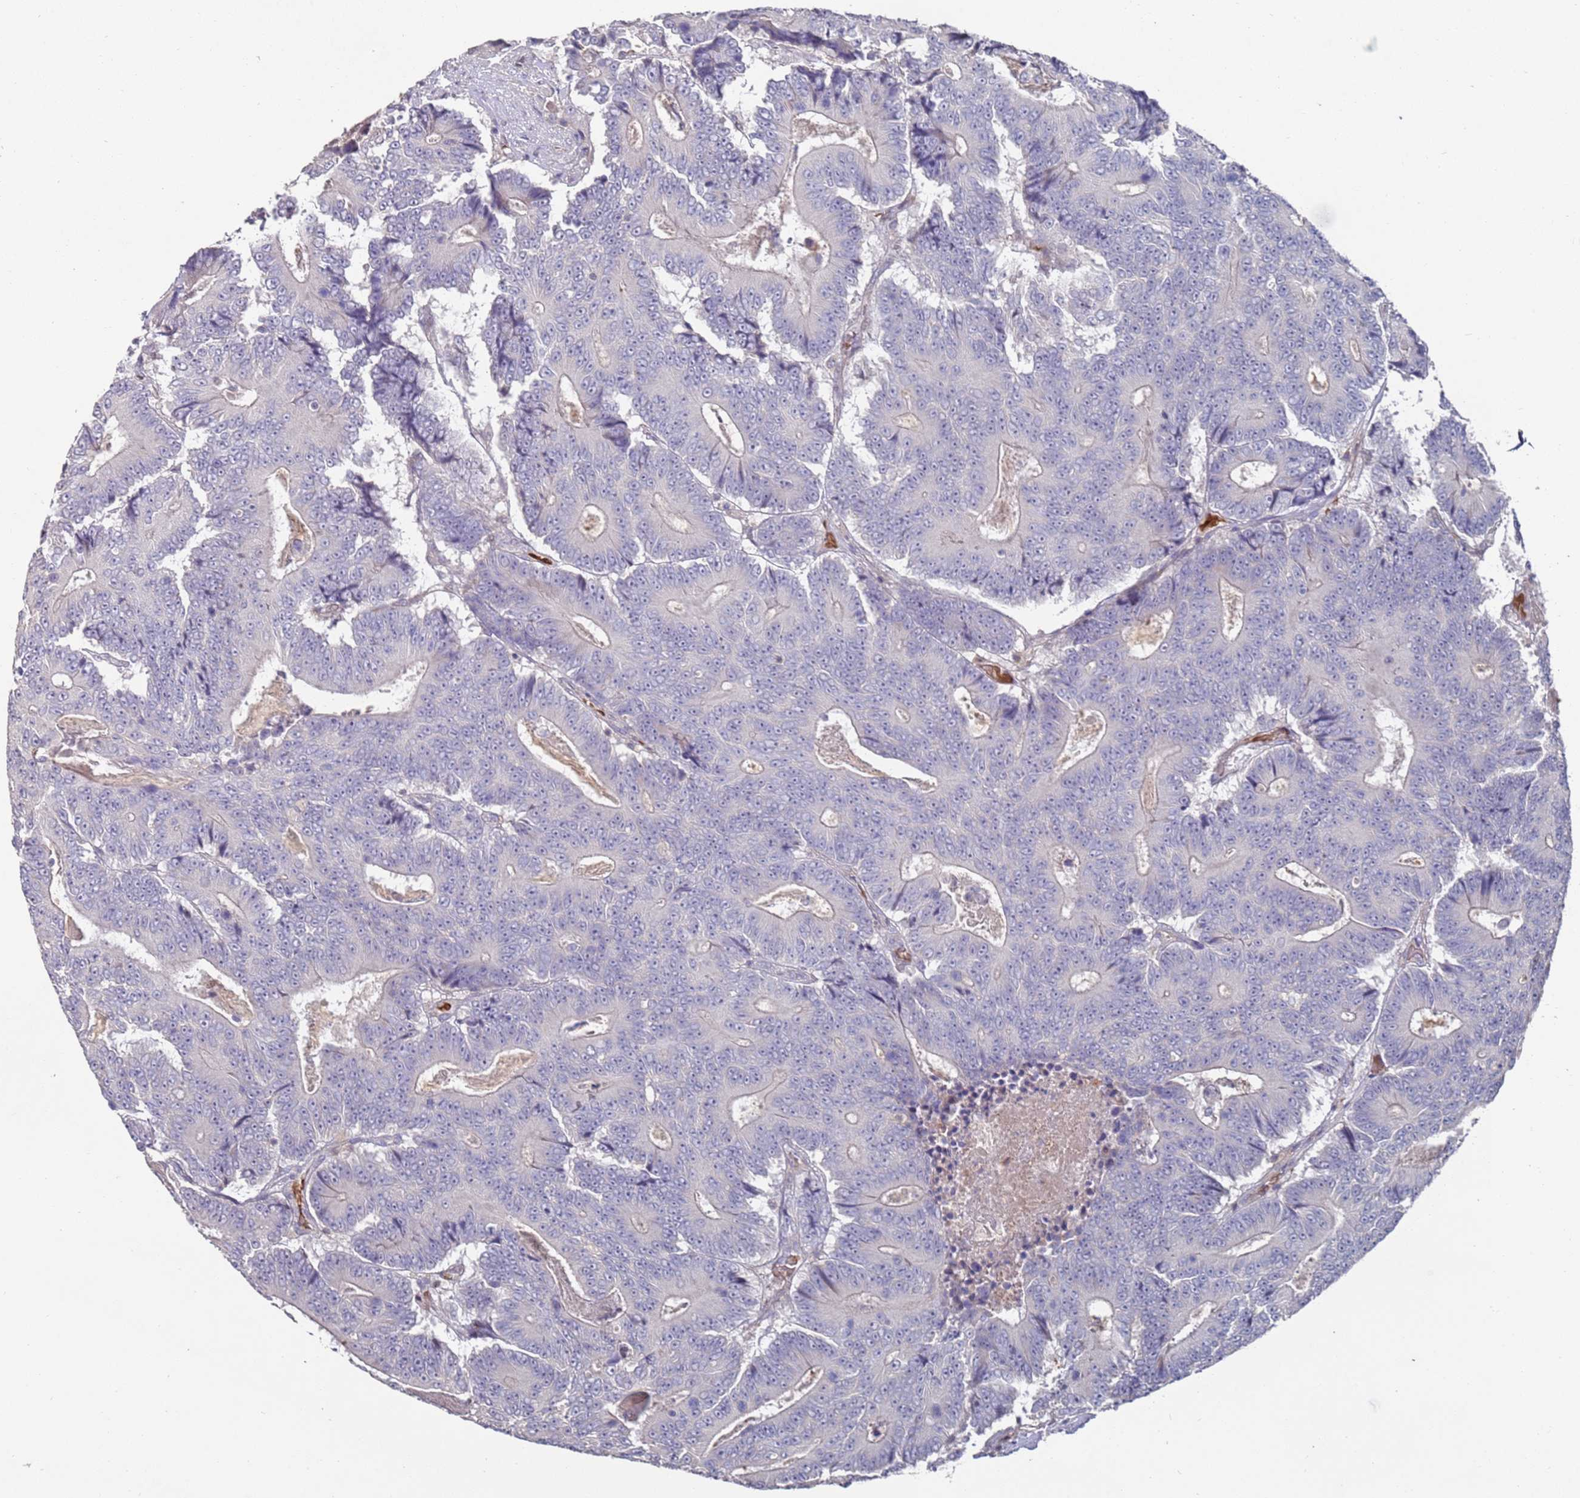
{"staining": {"intensity": "negative", "quantity": "none", "location": "none"}, "tissue": "colorectal cancer", "cell_type": "Tumor cells", "image_type": "cancer", "snomed": [{"axis": "morphology", "description": "Adenocarcinoma, NOS"}, {"axis": "topography", "description": "Colon"}], "caption": "Immunohistochemical staining of human colorectal adenocarcinoma reveals no significant staining in tumor cells. (Stains: DAB immunohistochemistry with hematoxylin counter stain, Microscopy: brightfield microscopy at high magnification).", "gene": "LACC1", "patient": {"sex": "male", "age": 83}}